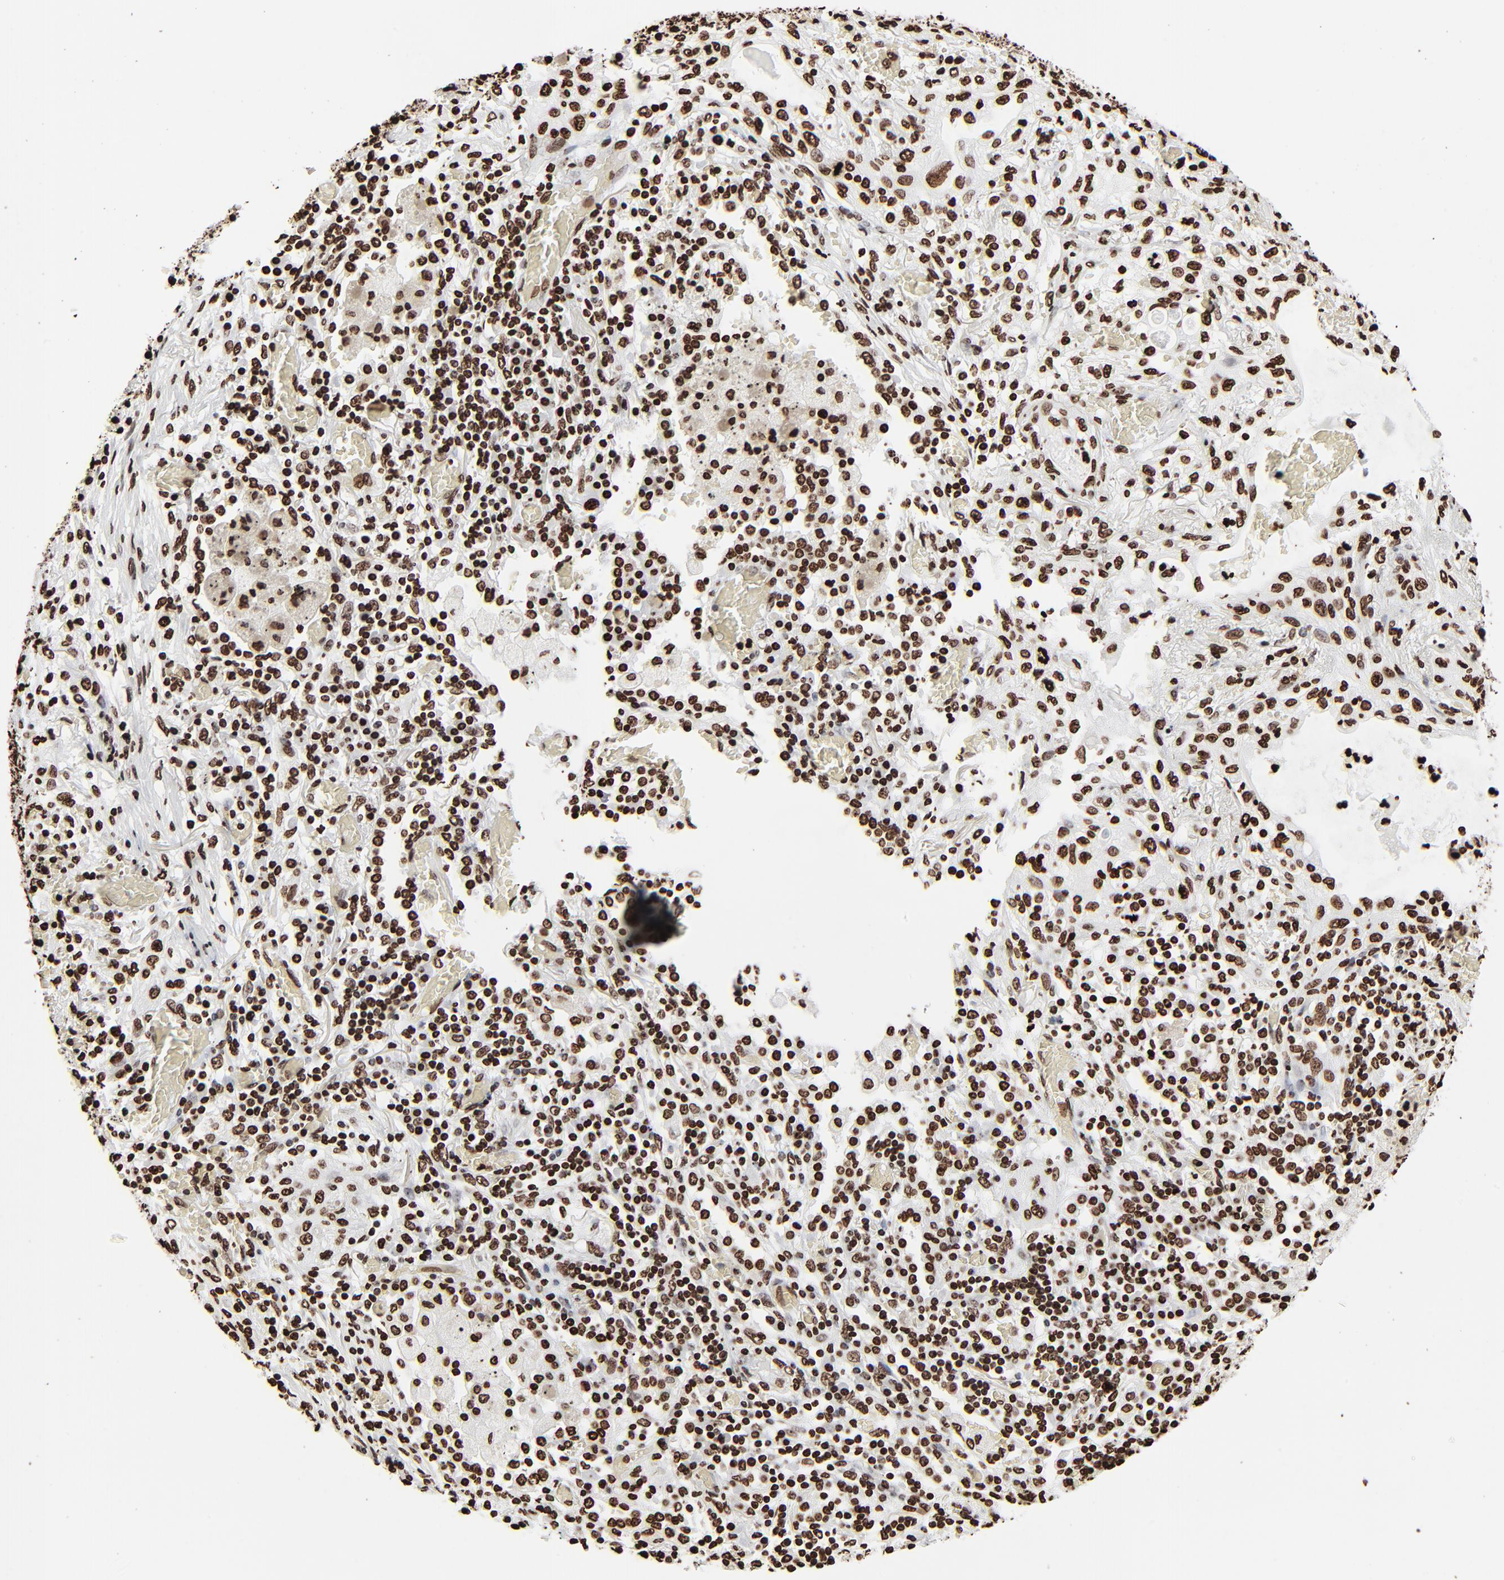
{"staining": {"intensity": "strong", "quantity": ">75%", "location": "nuclear"}, "tissue": "lung cancer", "cell_type": "Tumor cells", "image_type": "cancer", "snomed": [{"axis": "morphology", "description": "Squamous cell carcinoma, NOS"}, {"axis": "topography", "description": "Lung"}], "caption": "Brown immunohistochemical staining in lung cancer (squamous cell carcinoma) exhibits strong nuclear positivity in approximately >75% of tumor cells.", "gene": "H3-4", "patient": {"sex": "female", "age": 47}}